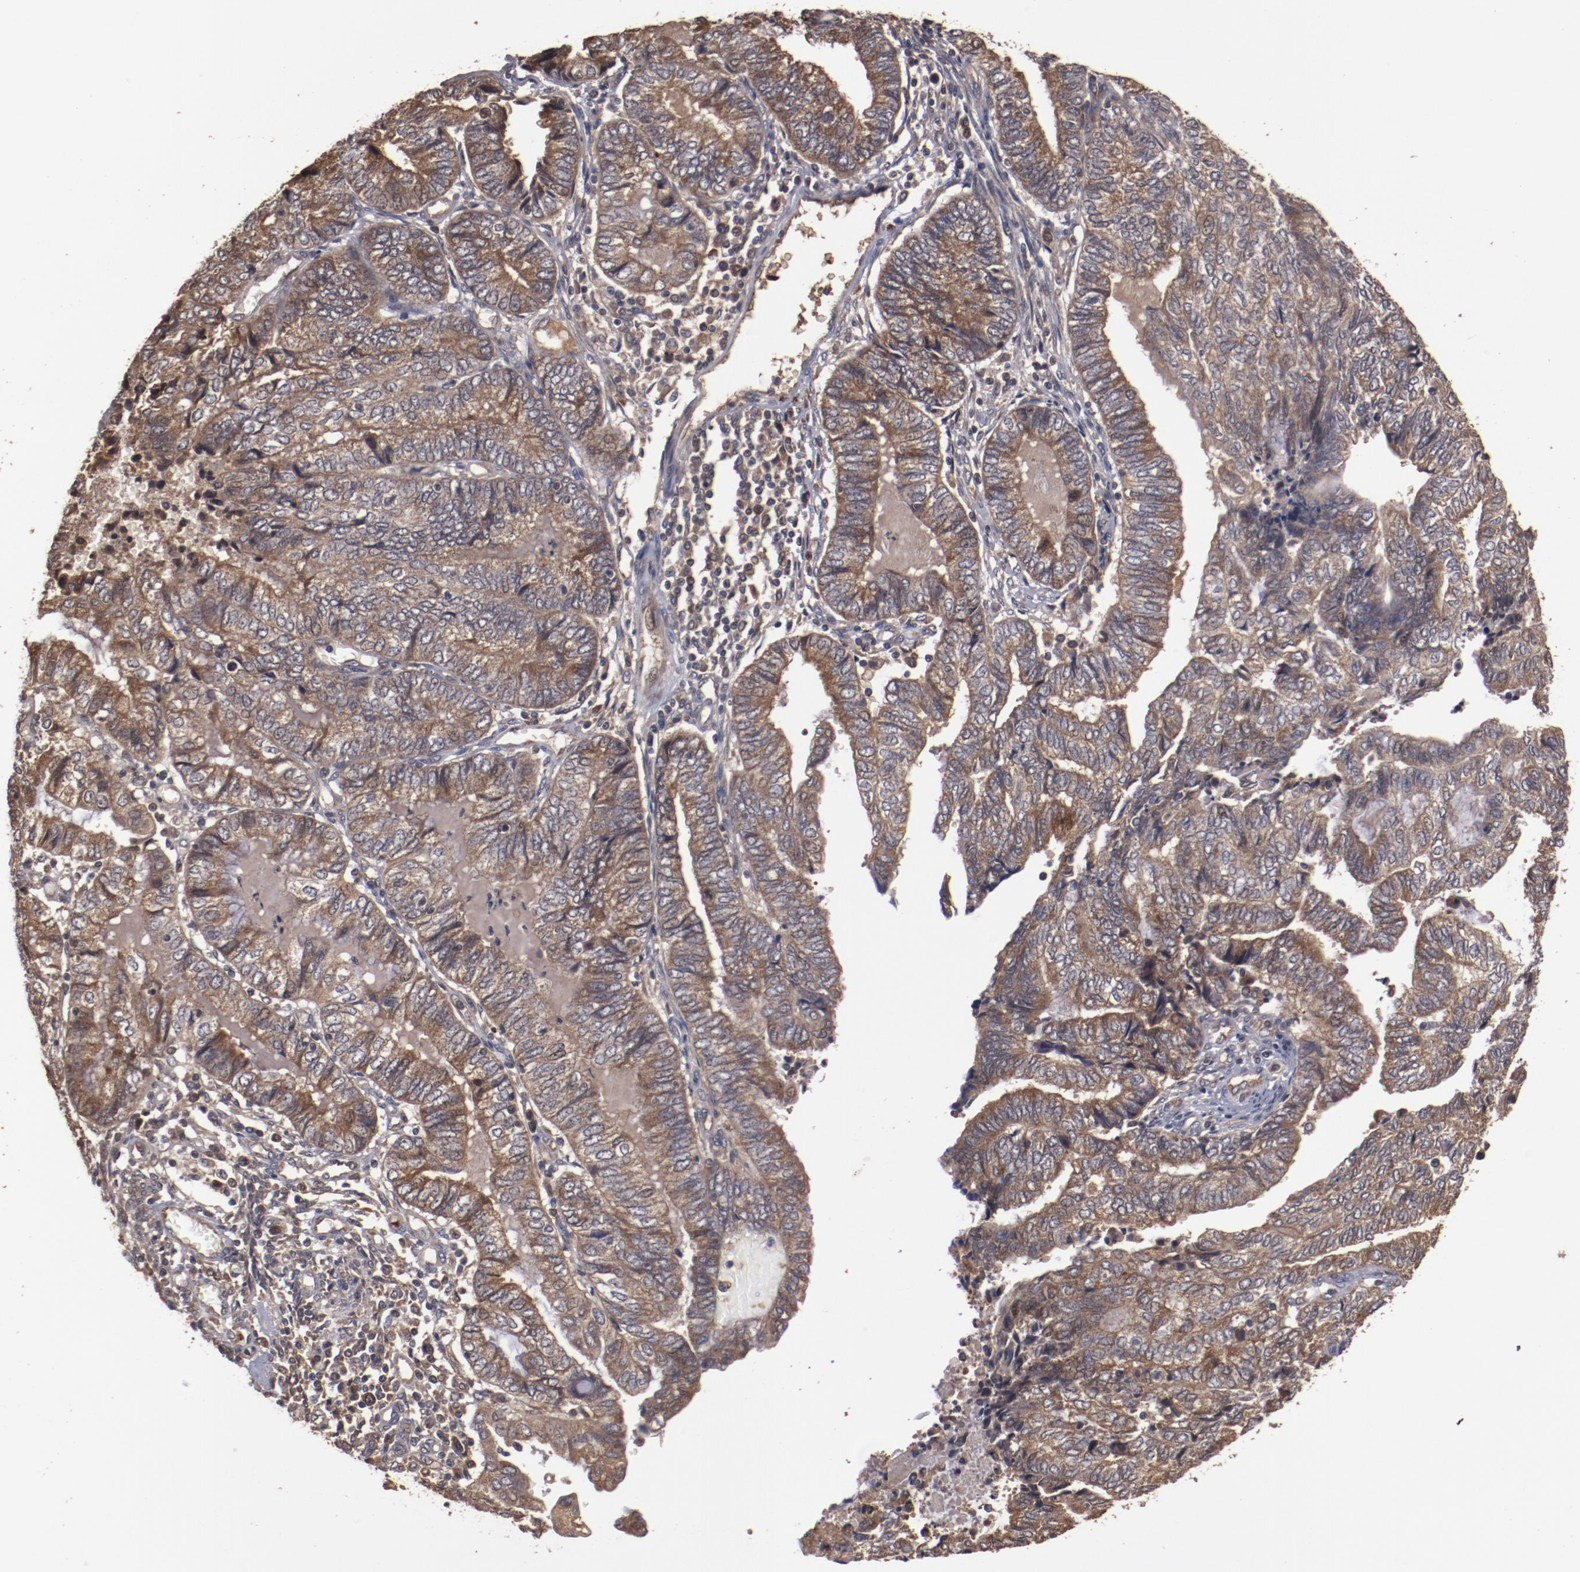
{"staining": {"intensity": "moderate", "quantity": ">75%", "location": "cytoplasmic/membranous"}, "tissue": "endometrial cancer", "cell_type": "Tumor cells", "image_type": "cancer", "snomed": [{"axis": "morphology", "description": "Adenocarcinoma, NOS"}, {"axis": "topography", "description": "Uterus"}, {"axis": "topography", "description": "Endometrium"}], "caption": "Protein analysis of adenocarcinoma (endometrial) tissue displays moderate cytoplasmic/membranous staining in approximately >75% of tumor cells.", "gene": "TENM1", "patient": {"sex": "female", "age": 70}}